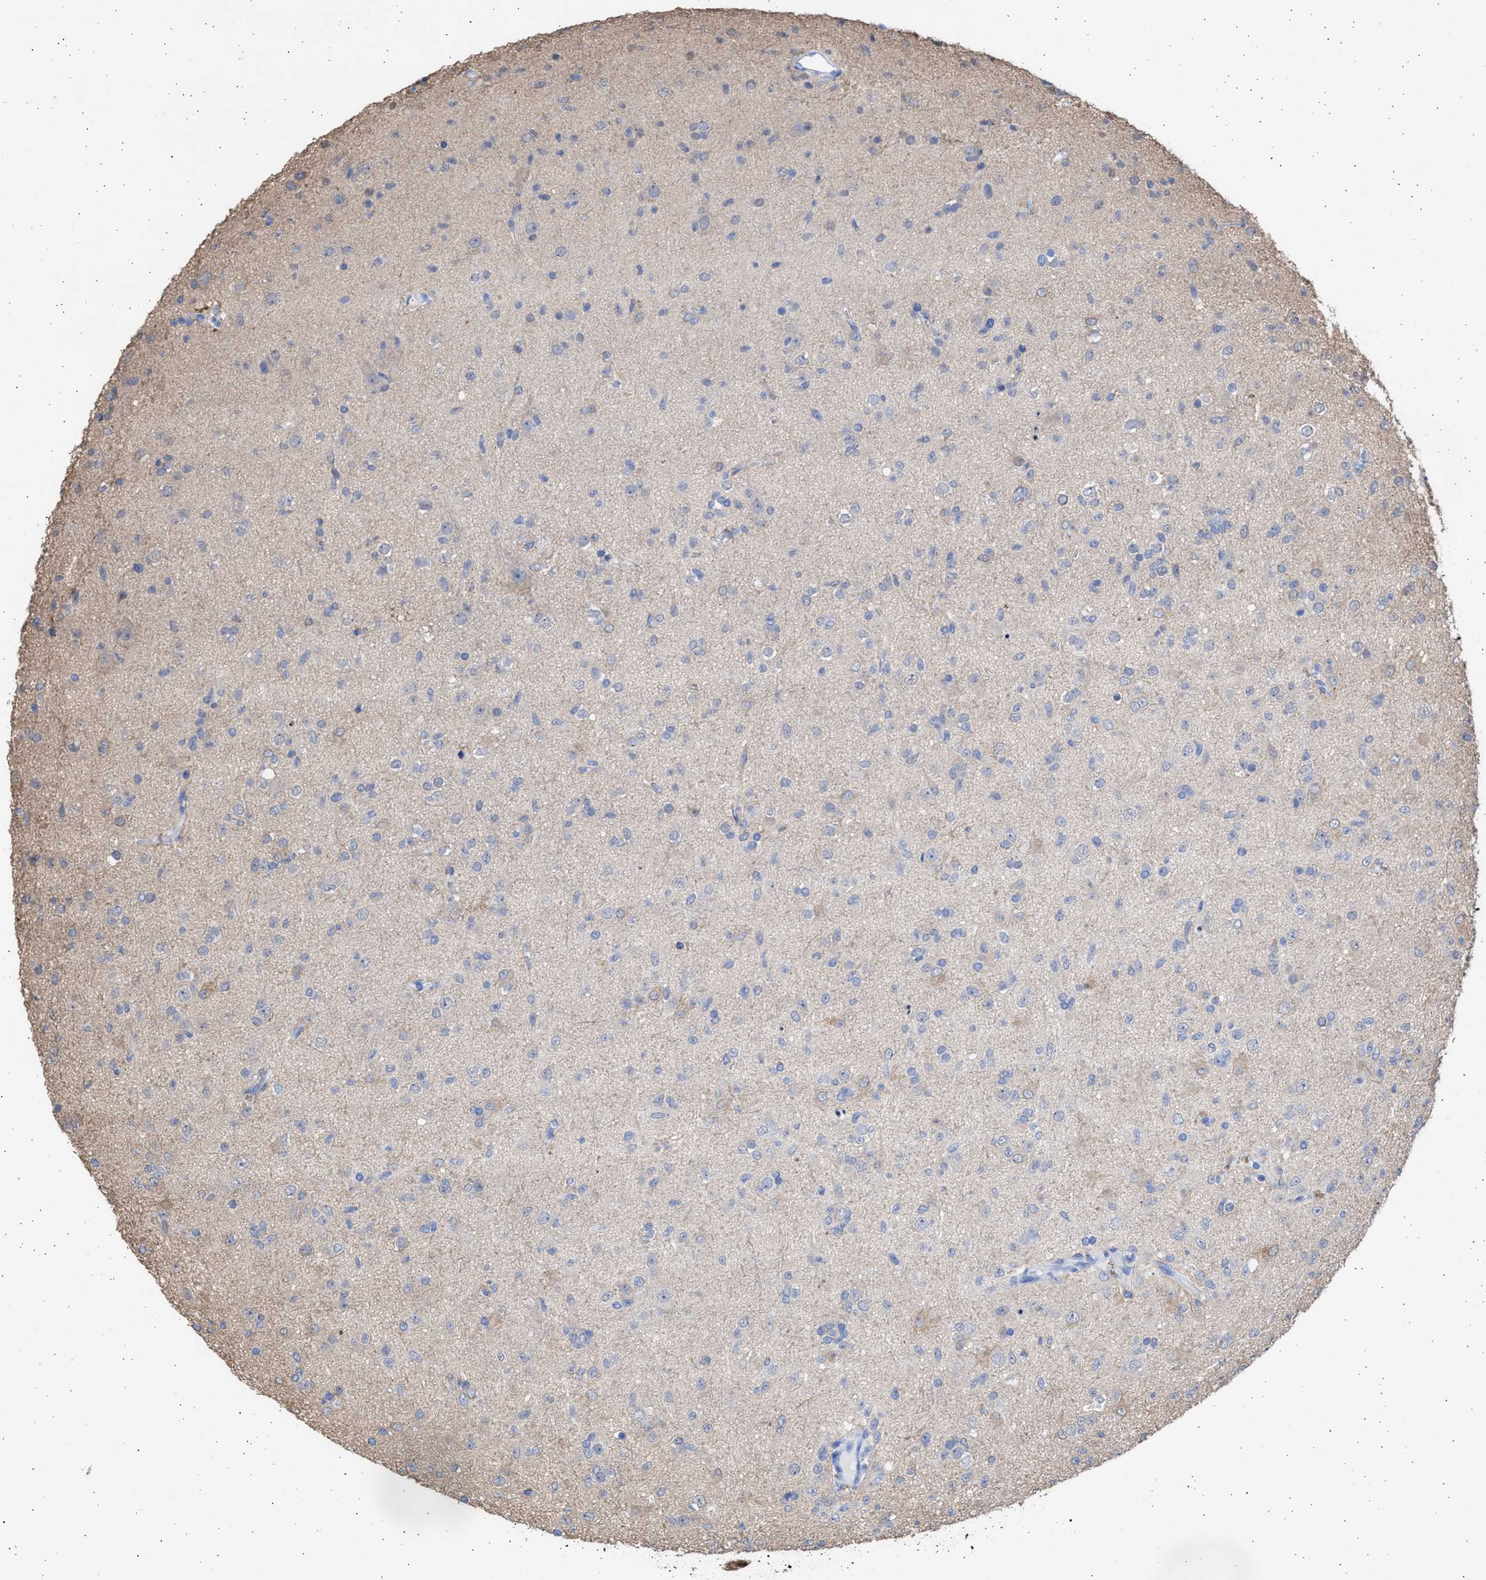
{"staining": {"intensity": "negative", "quantity": "none", "location": "none"}, "tissue": "glioma", "cell_type": "Tumor cells", "image_type": "cancer", "snomed": [{"axis": "morphology", "description": "Glioma, malignant, Low grade"}, {"axis": "topography", "description": "Brain"}], "caption": "Immunohistochemical staining of human low-grade glioma (malignant) shows no significant staining in tumor cells.", "gene": "ALDOC", "patient": {"sex": "male", "age": 65}}